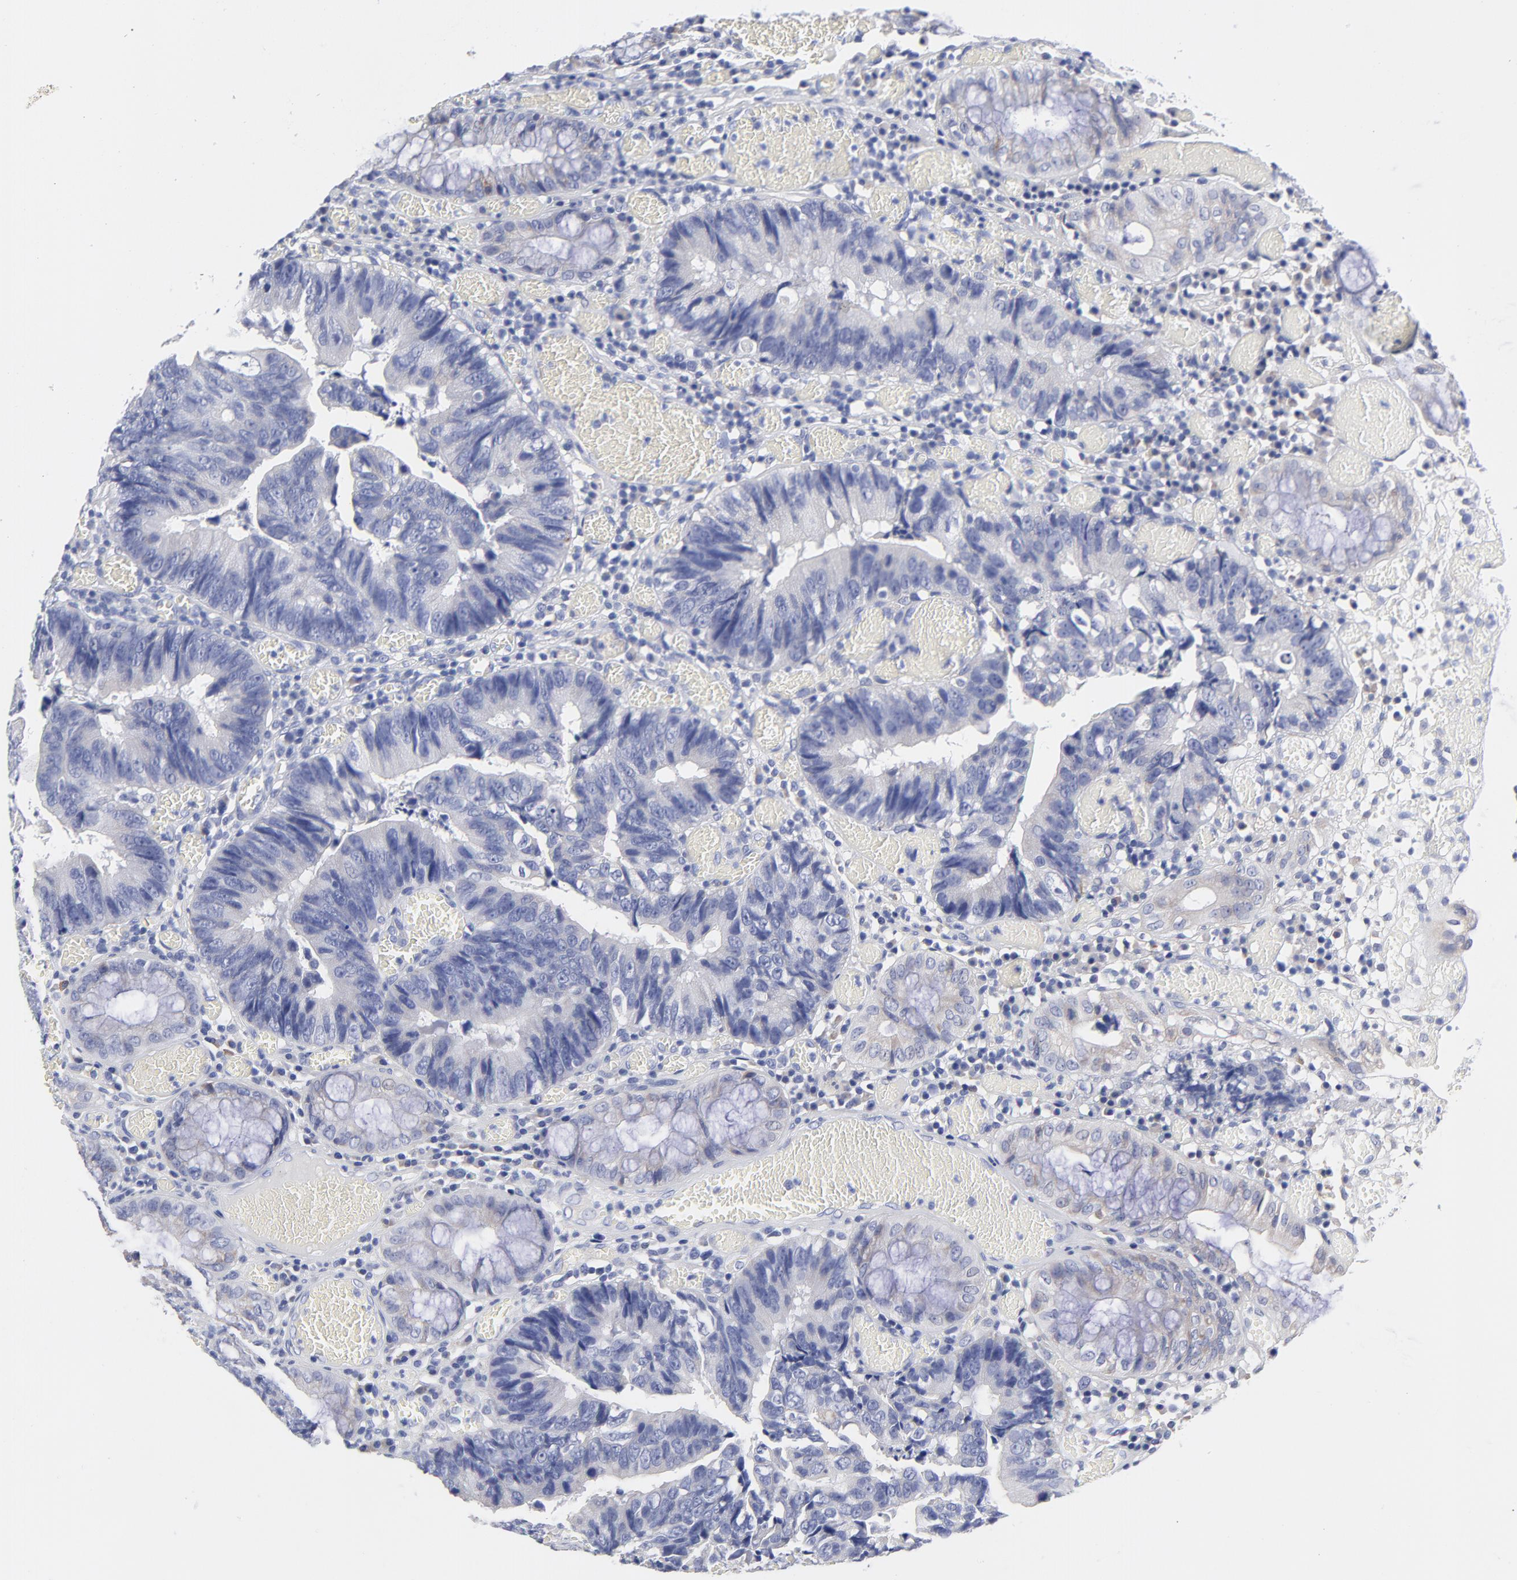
{"staining": {"intensity": "negative", "quantity": "none", "location": "none"}, "tissue": "colorectal cancer", "cell_type": "Tumor cells", "image_type": "cancer", "snomed": [{"axis": "morphology", "description": "Adenocarcinoma, NOS"}, {"axis": "topography", "description": "Rectum"}], "caption": "There is no significant expression in tumor cells of colorectal cancer (adenocarcinoma).", "gene": "DUSP9", "patient": {"sex": "female", "age": 98}}